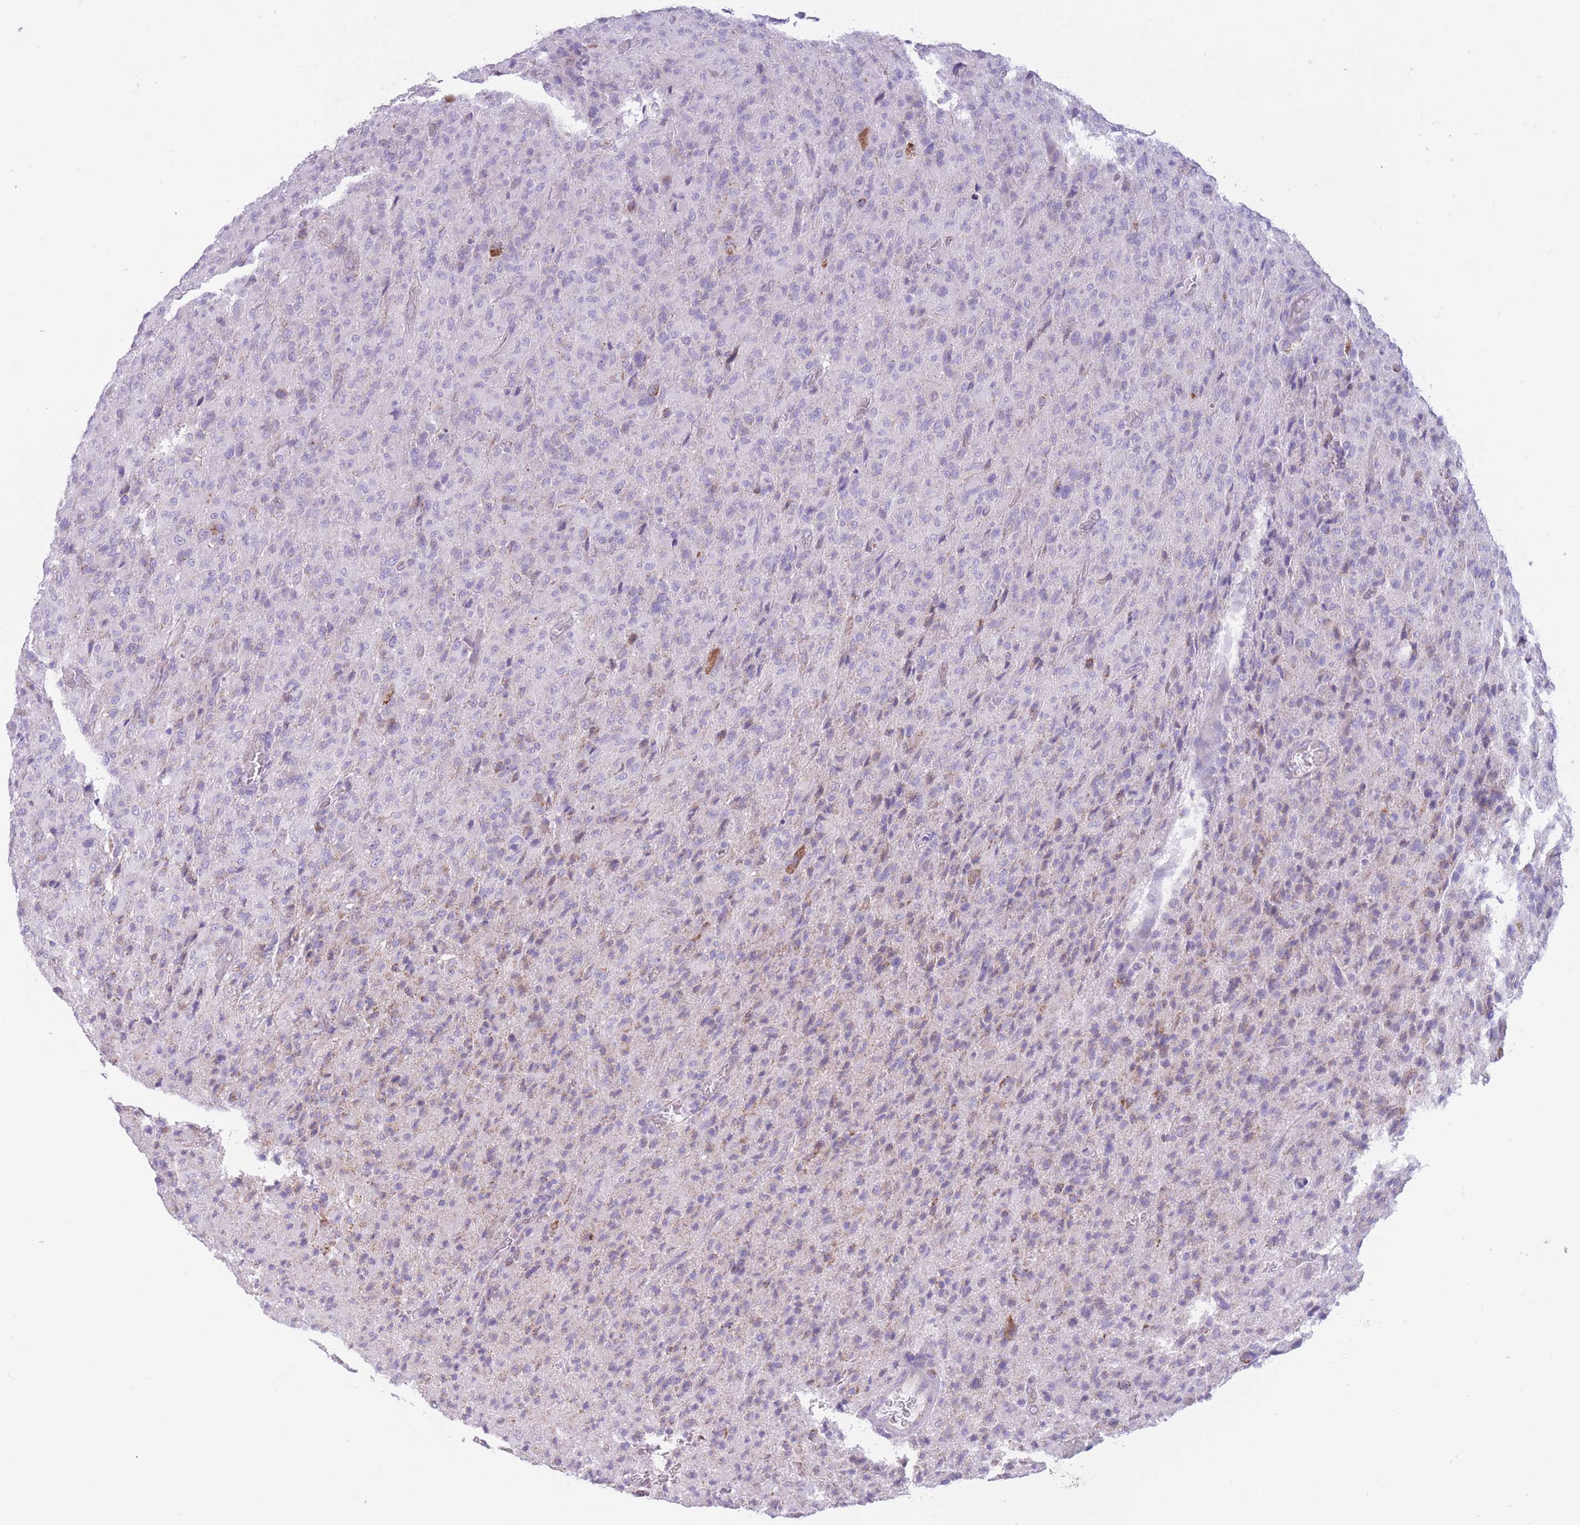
{"staining": {"intensity": "negative", "quantity": "none", "location": "none"}, "tissue": "glioma", "cell_type": "Tumor cells", "image_type": "cancer", "snomed": [{"axis": "morphology", "description": "Glioma, malignant, High grade"}, {"axis": "topography", "description": "Brain"}], "caption": "Immunohistochemistry micrograph of neoplastic tissue: human glioma stained with DAB (3,3'-diaminobenzidine) displays no significant protein expression in tumor cells. (Immunohistochemistry (ihc), brightfield microscopy, high magnification).", "gene": "PDHA1", "patient": {"sex": "female", "age": 57}}